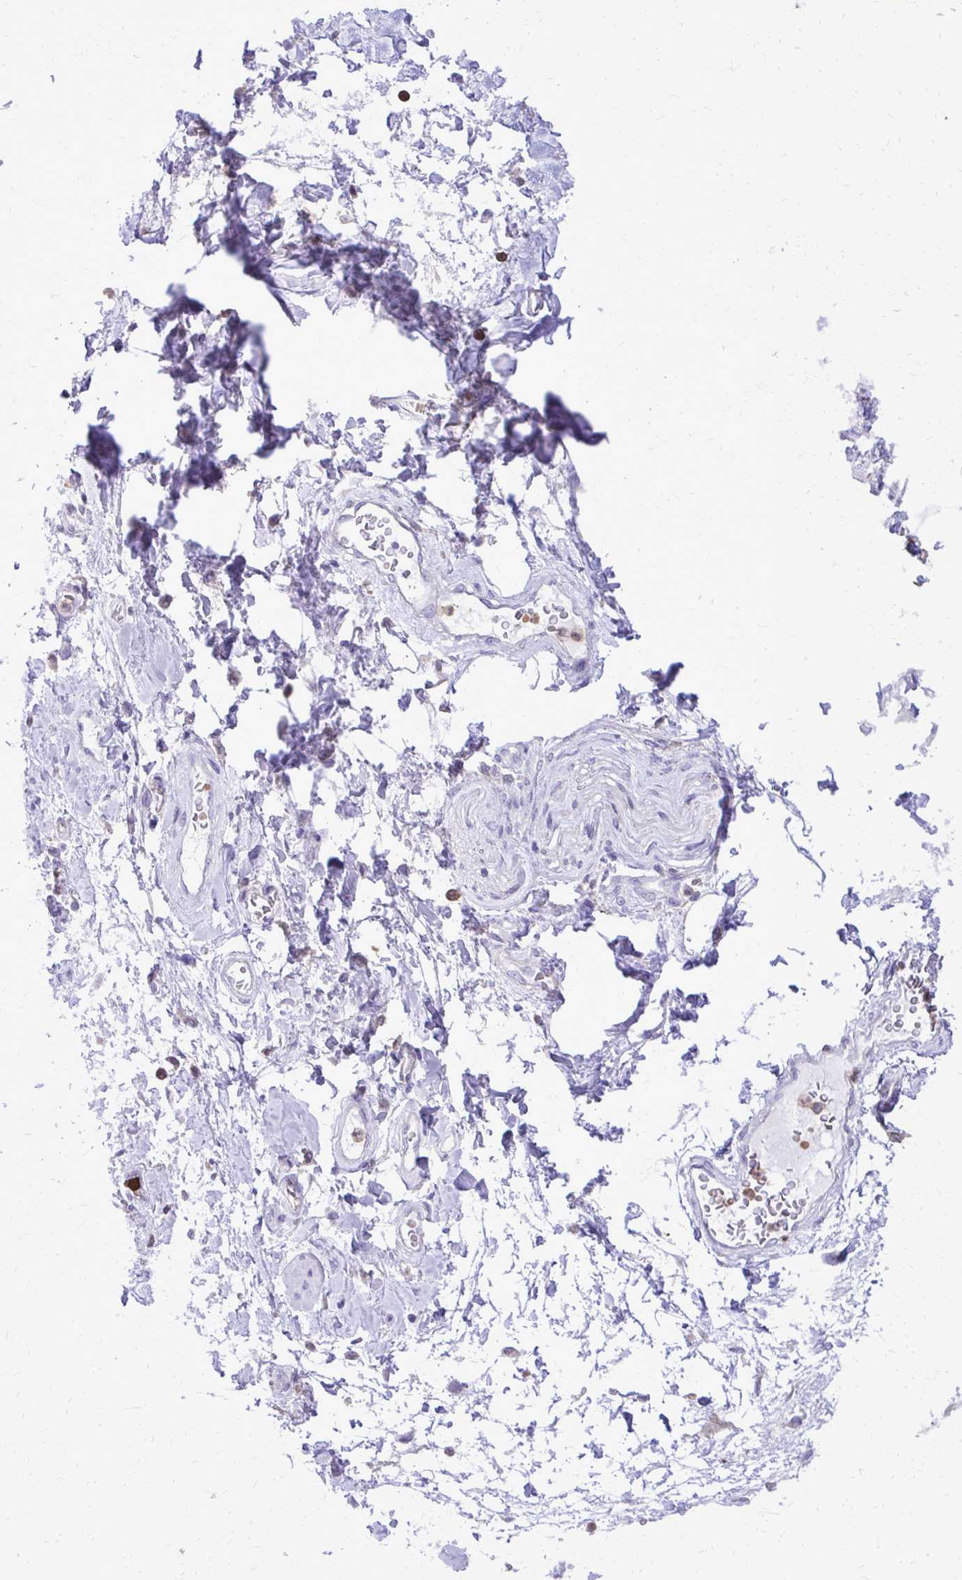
{"staining": {"intensity": "negative", "quantity": "none", "location": "none"}, "tissue": "adipose tissue", "cell_type": "Adipocytes", "image_type": "normal", "snomed": [{"axis": "morphology", "description": "Normal tissue, NOS"}, {"axis": "topography", "description": "Urinary bladder"}, {"axis": "topography", "description": "Peripheral nerve tissue"}], "caption": "The immunohistochemistry (IHC) micrograph has no significant expression in adipocytes of adipose tissue.", "gene": "CAT", "patient": {"sex": "female", "age": 60}}